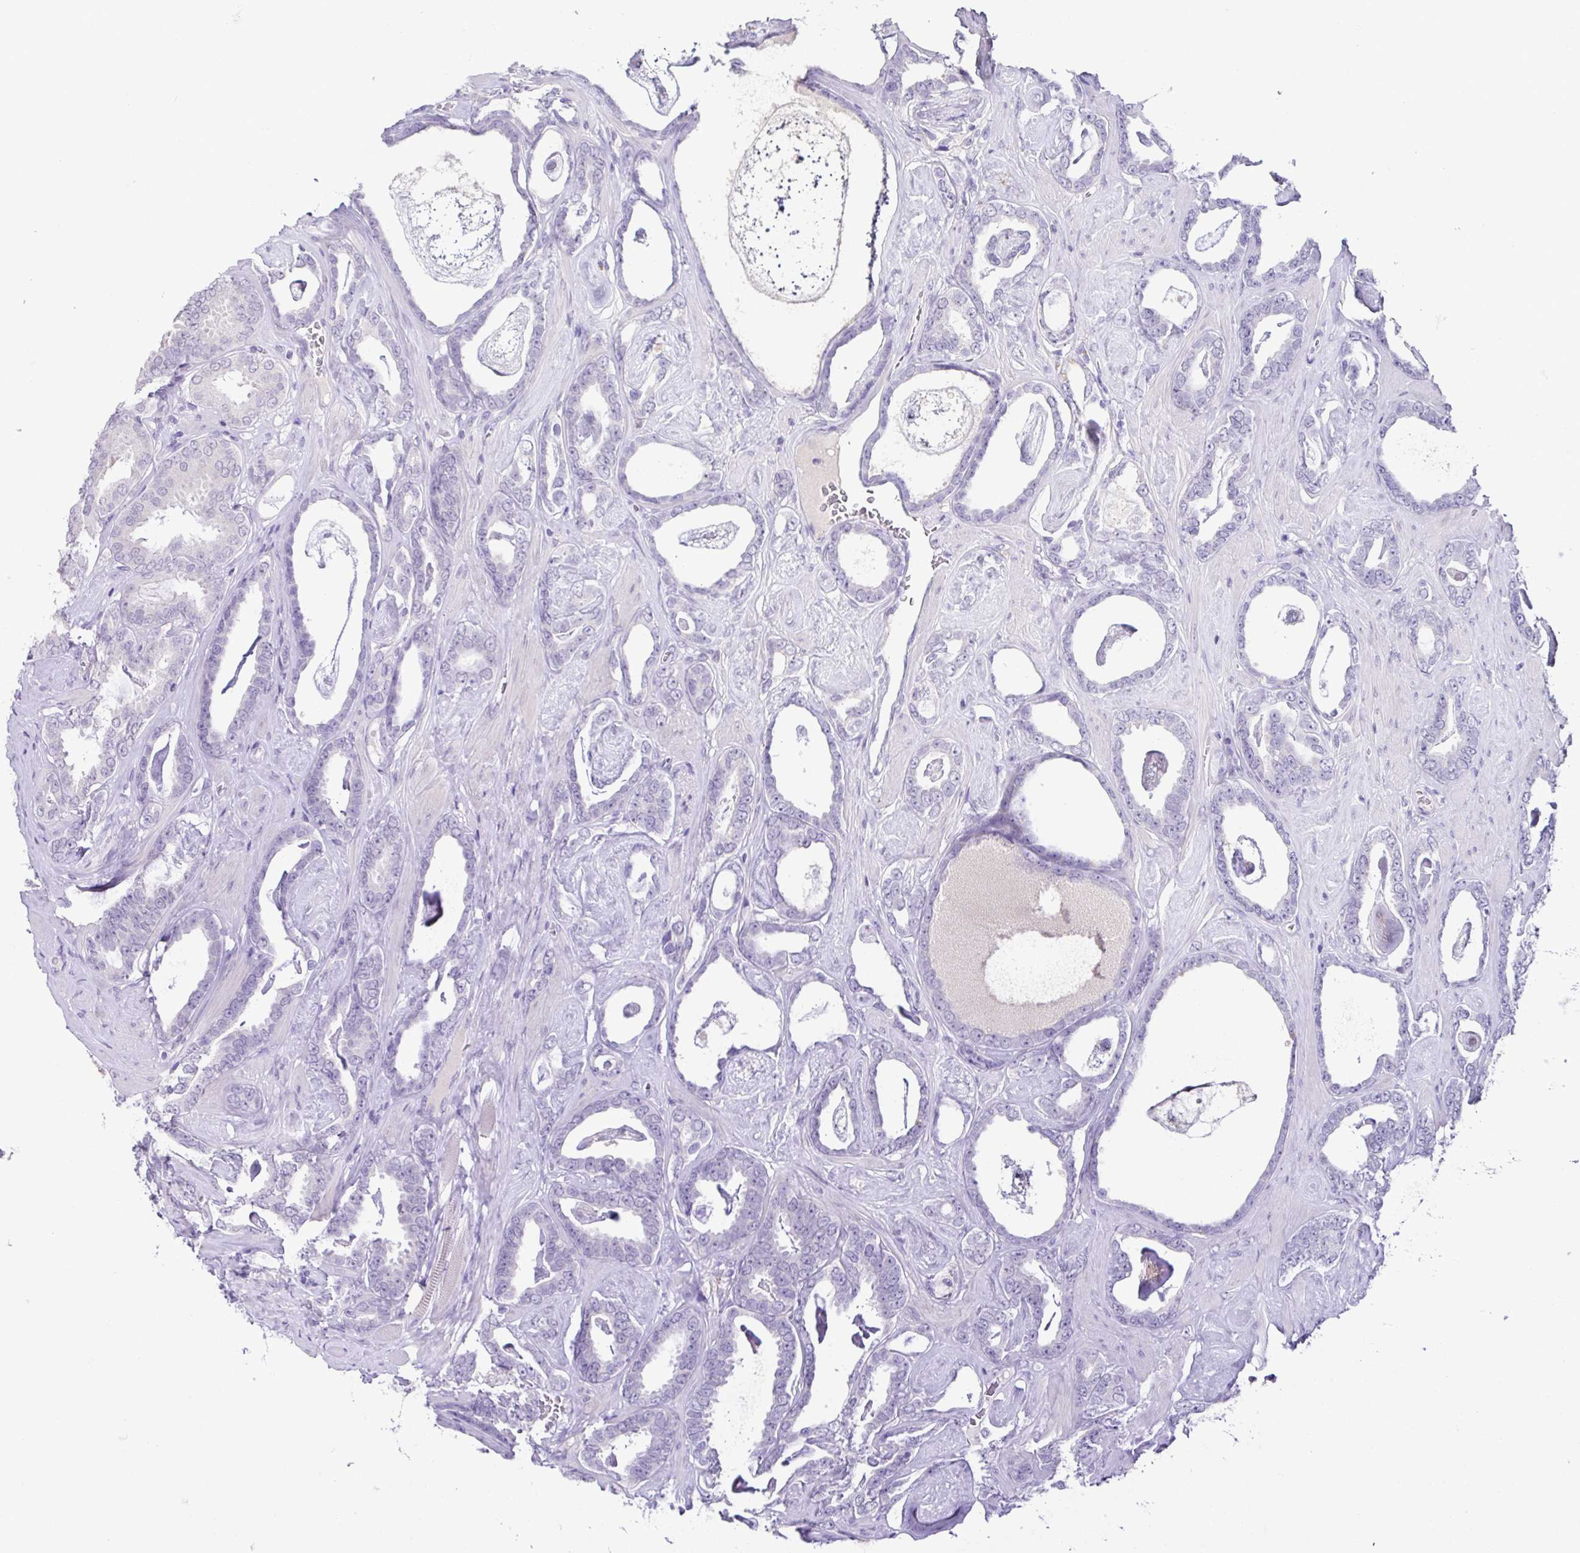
{"staining": {"intensity": "negative", "quantity": "none", "location": "none"}, "tissue": "prostate cancer", "cell_type": "Tumor cells", "image_type": "cancer", "snomed": [{"axis": "morphology", "description": "Adenocarcinoma, High grade"}, {"axis": "topography", "description": "Prostate"}], "caption": "Tumor cells show no significant expression in prostate high-grade adenocarcinoma.", "gene": "TP73", "patient": {"sex": "male", "age": 63}}